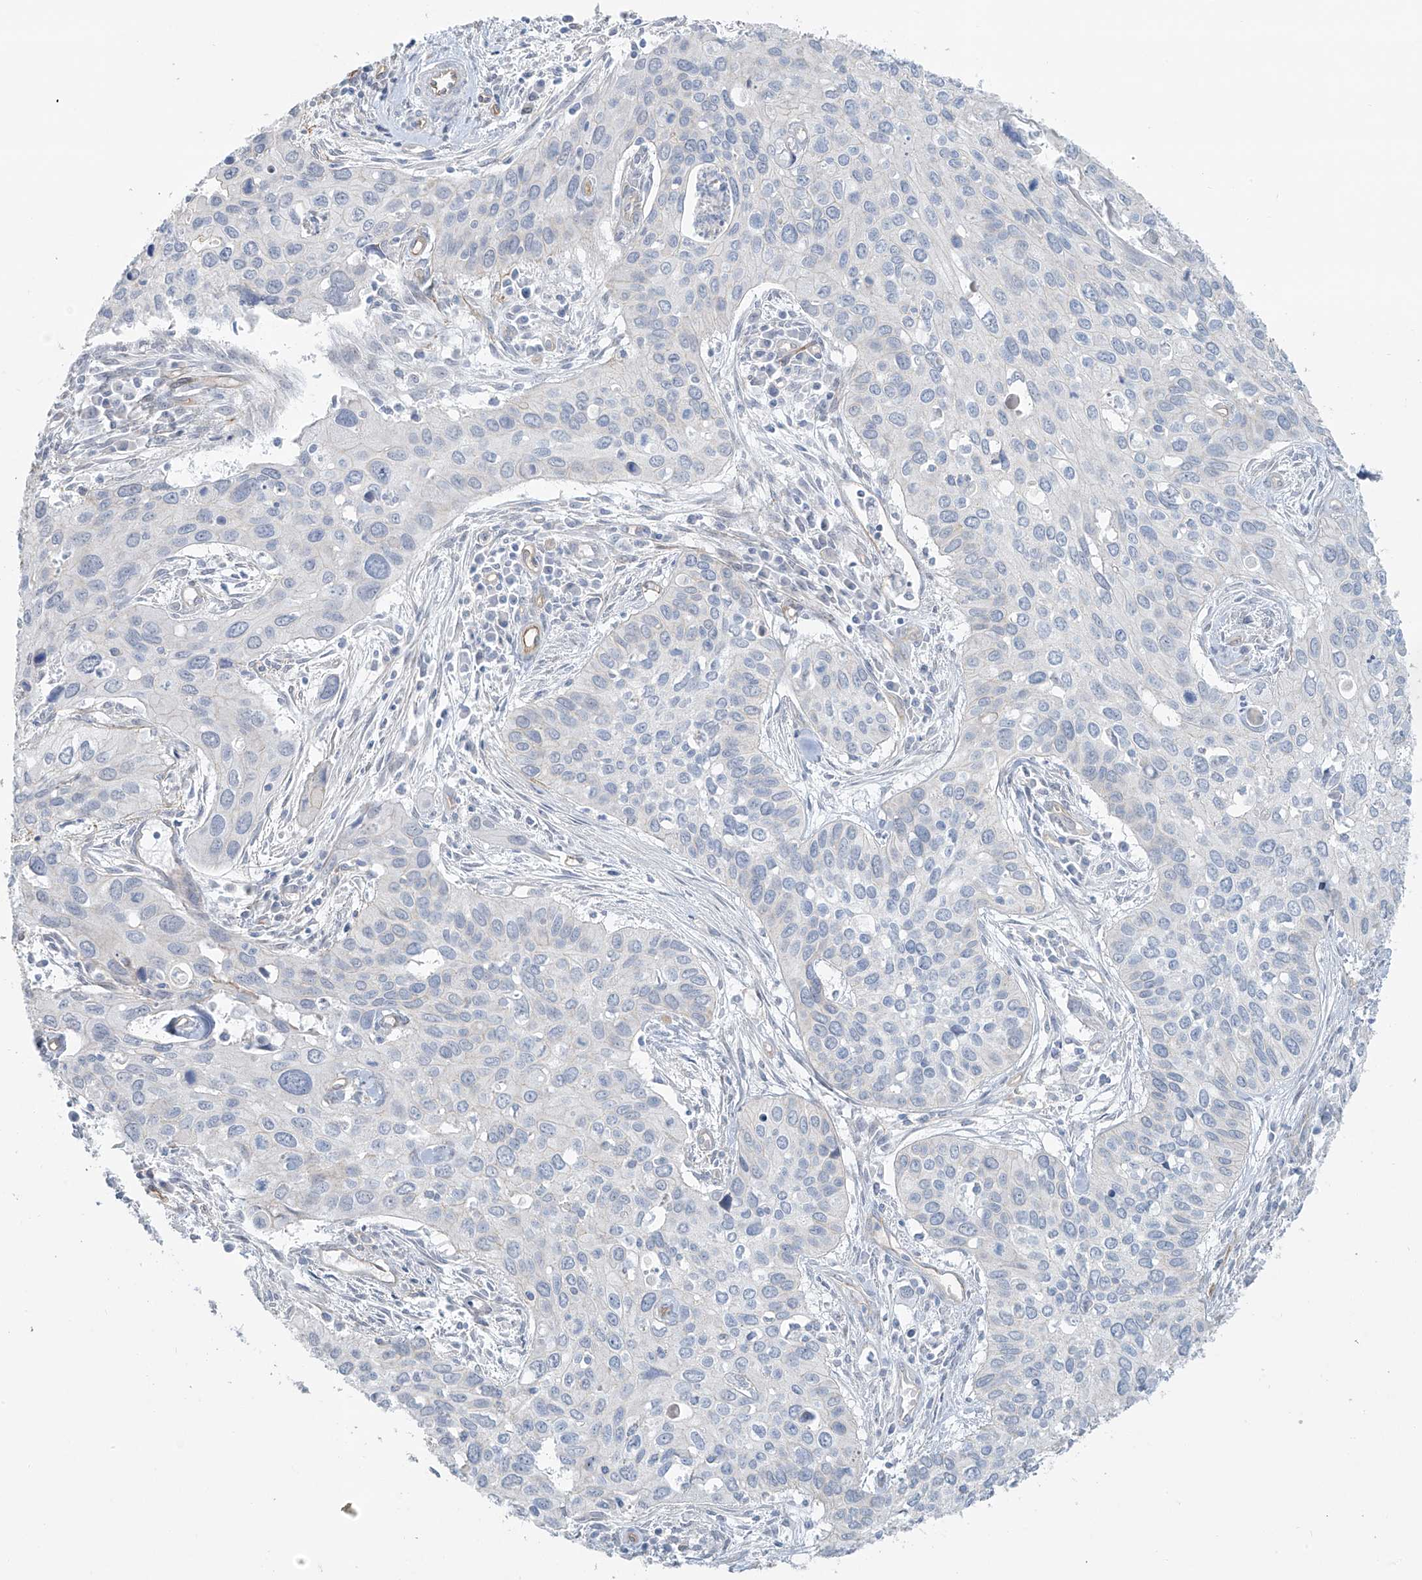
{"staining": {"intensity": "negative", "quantity": "none", "location": "none"}, "tissue": "cervical cancer", "cell_type": "Tumor cells", "image_type": "cancer", "snomed": [{"axis": "morphology", "description": "Squamous cell carcinoma, NOS"}, {"axis": "topography", "description": "Cervix"}], "caption": "This is an IHC photomicrograph of human cervical cancer (squamous cell carcinoma). There is no staining in tumor cells.", "gene": "TUBE1", "patient": {"sex": "female", "age": 55}}